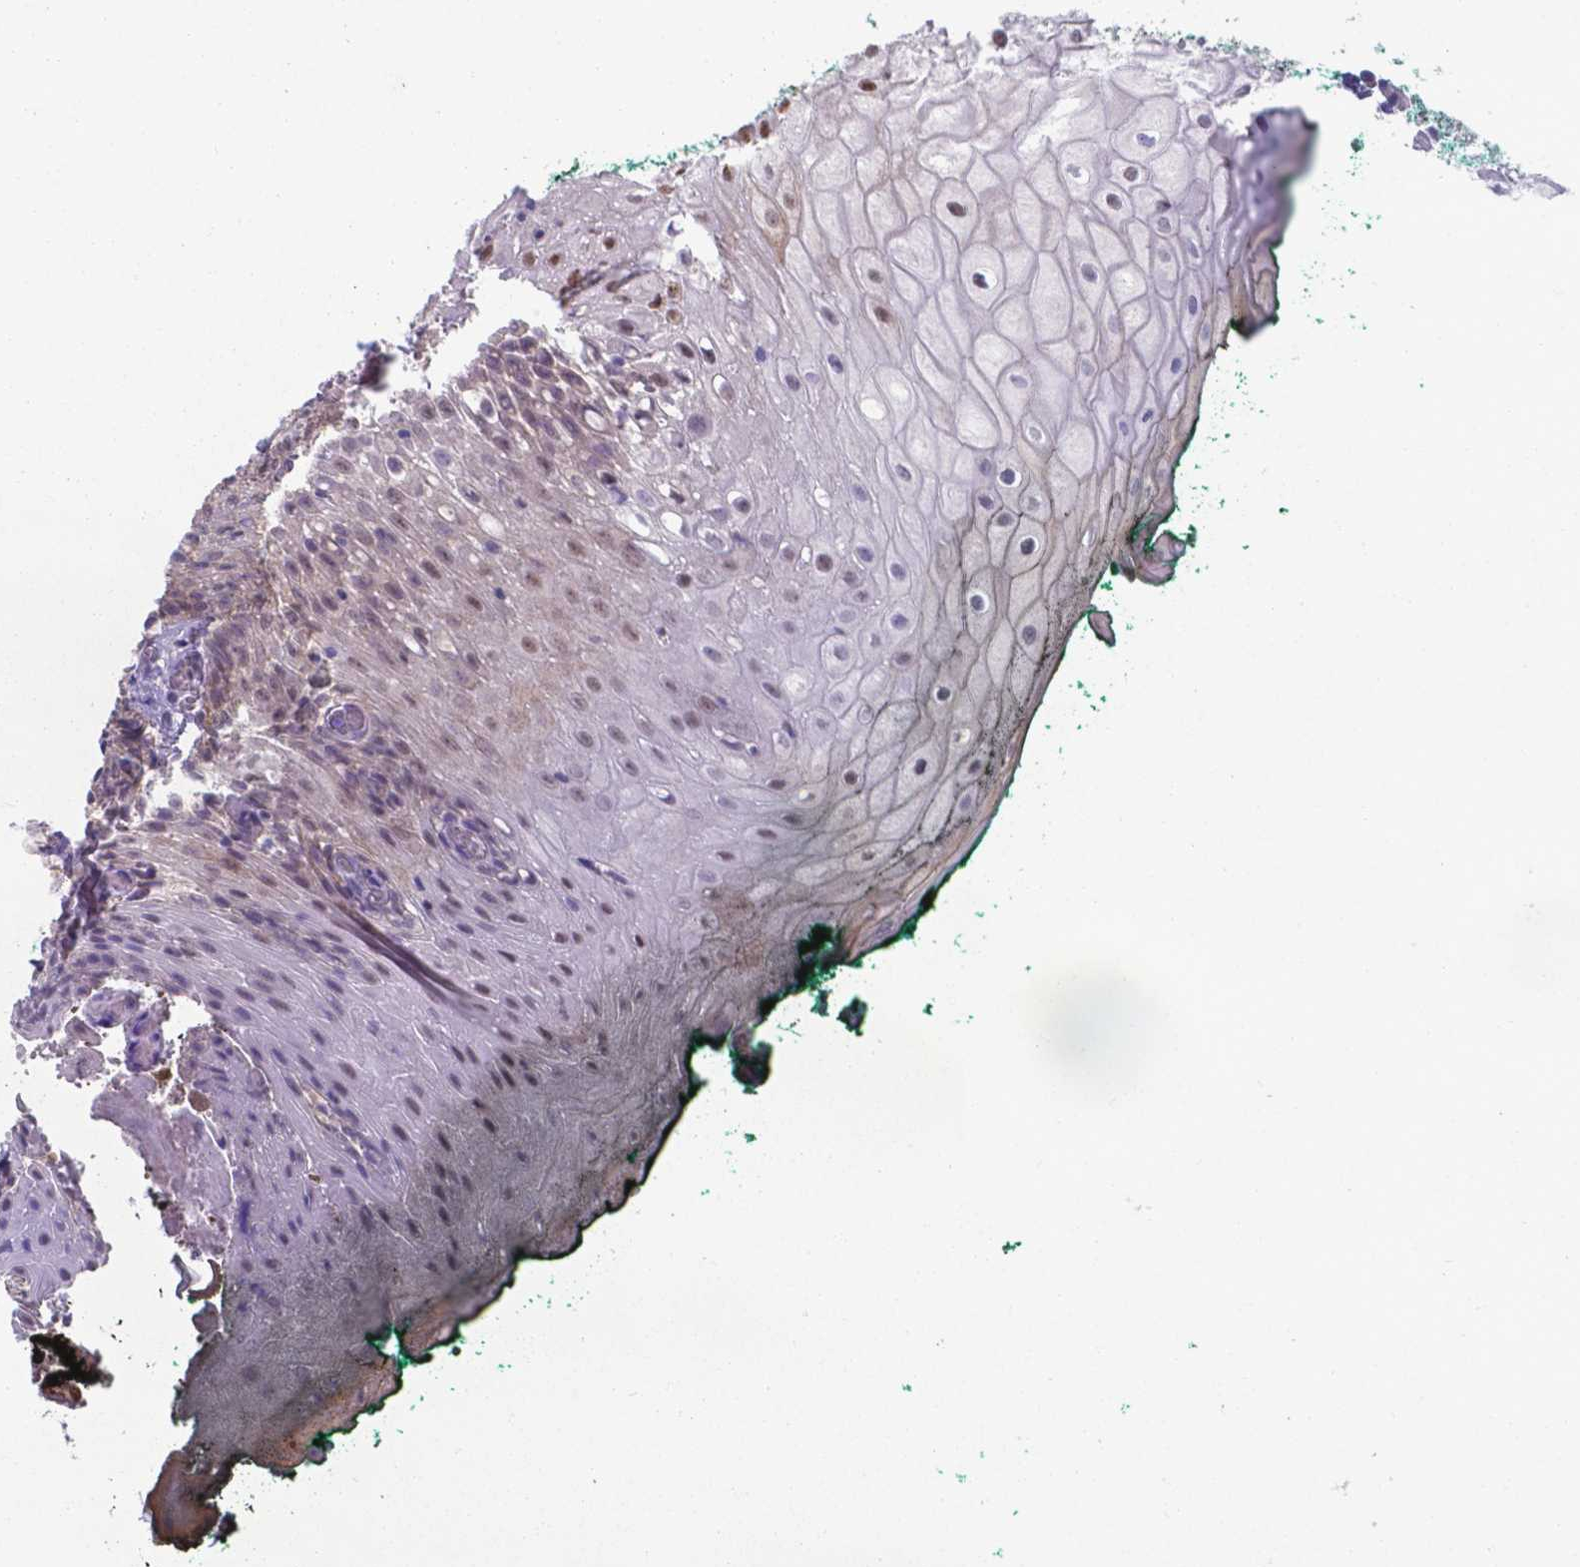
{"staining": {"intensity": "moderate", "quantity": ">75%", "location": "nuclear"}, "tissue": "oral mucosa", "cell_type": "Squamous epithelial cells", "image_type": "normal", "snomed": [{"axis": "morphology", "description": "Normal tissue, NOS"}, {"axis": "topography", "description": "Oral tissue"}, {"axis": "topography", "description": "Head-Neck"}], "caption": "Oral mucosa stained with a protein marker demonstrates moderate staining in squamous epithelial cells.", "gene": "UBE2E2", "patient": {"sex": "female", "age": 68}}